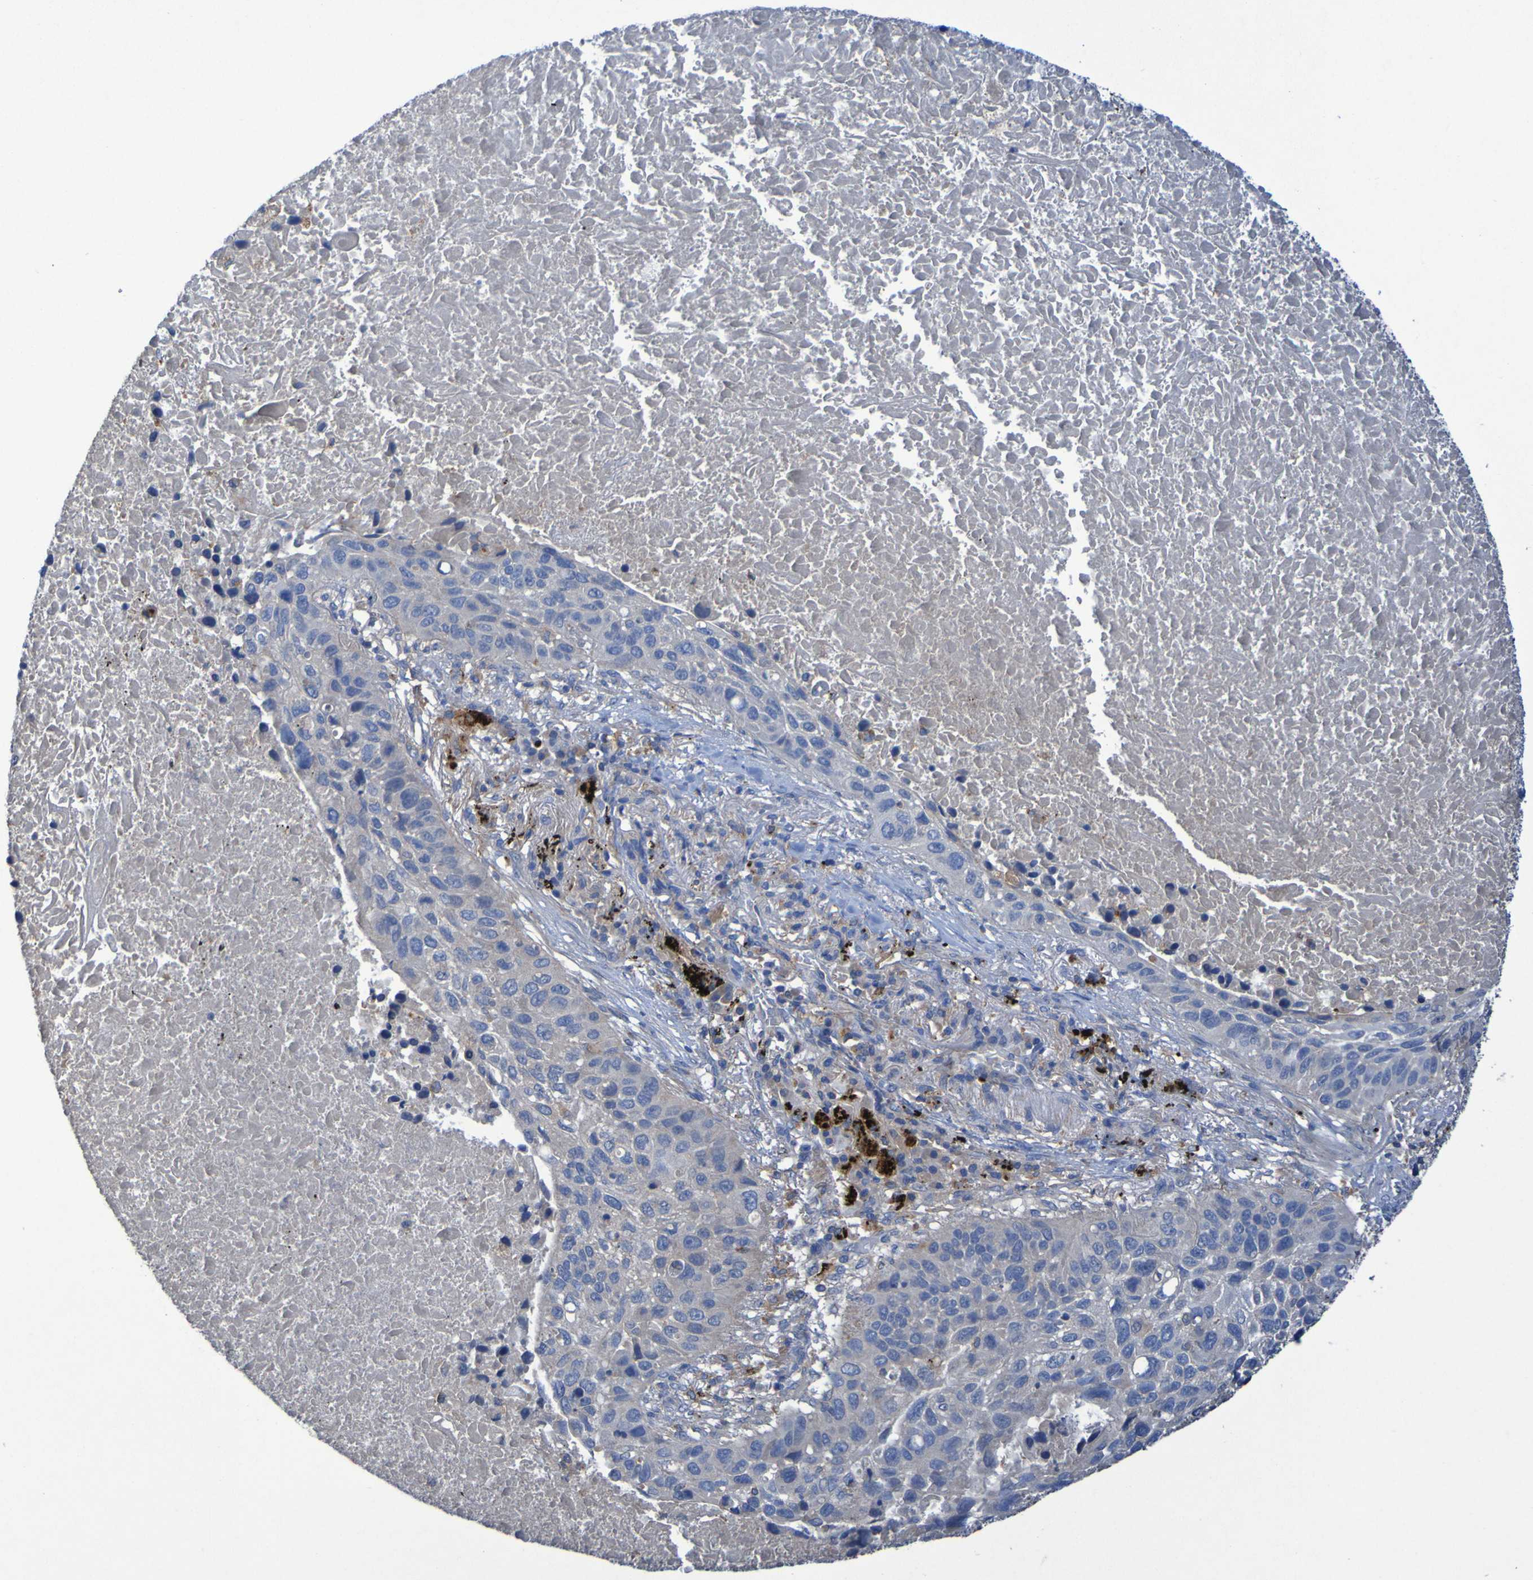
{"staining": {"intensity": "negative", "quantity": "none", "location": "none"}, "tissue": "lung cancer", "cell_type": "Tumor cells", "image_type": "cancer", "snomed": [{"axis": "morphology", "description": "Squamous cell carcinoma, NOS"}, {"axis": "topography", "description": "Lung"}], "caption": "Immunohistochemistry of squamous cell carcinoma (lung) demonstrates no expression in tumor cells.", "gene": "ARHGEF16", "patient": {"sex": "male", "age": 57}}